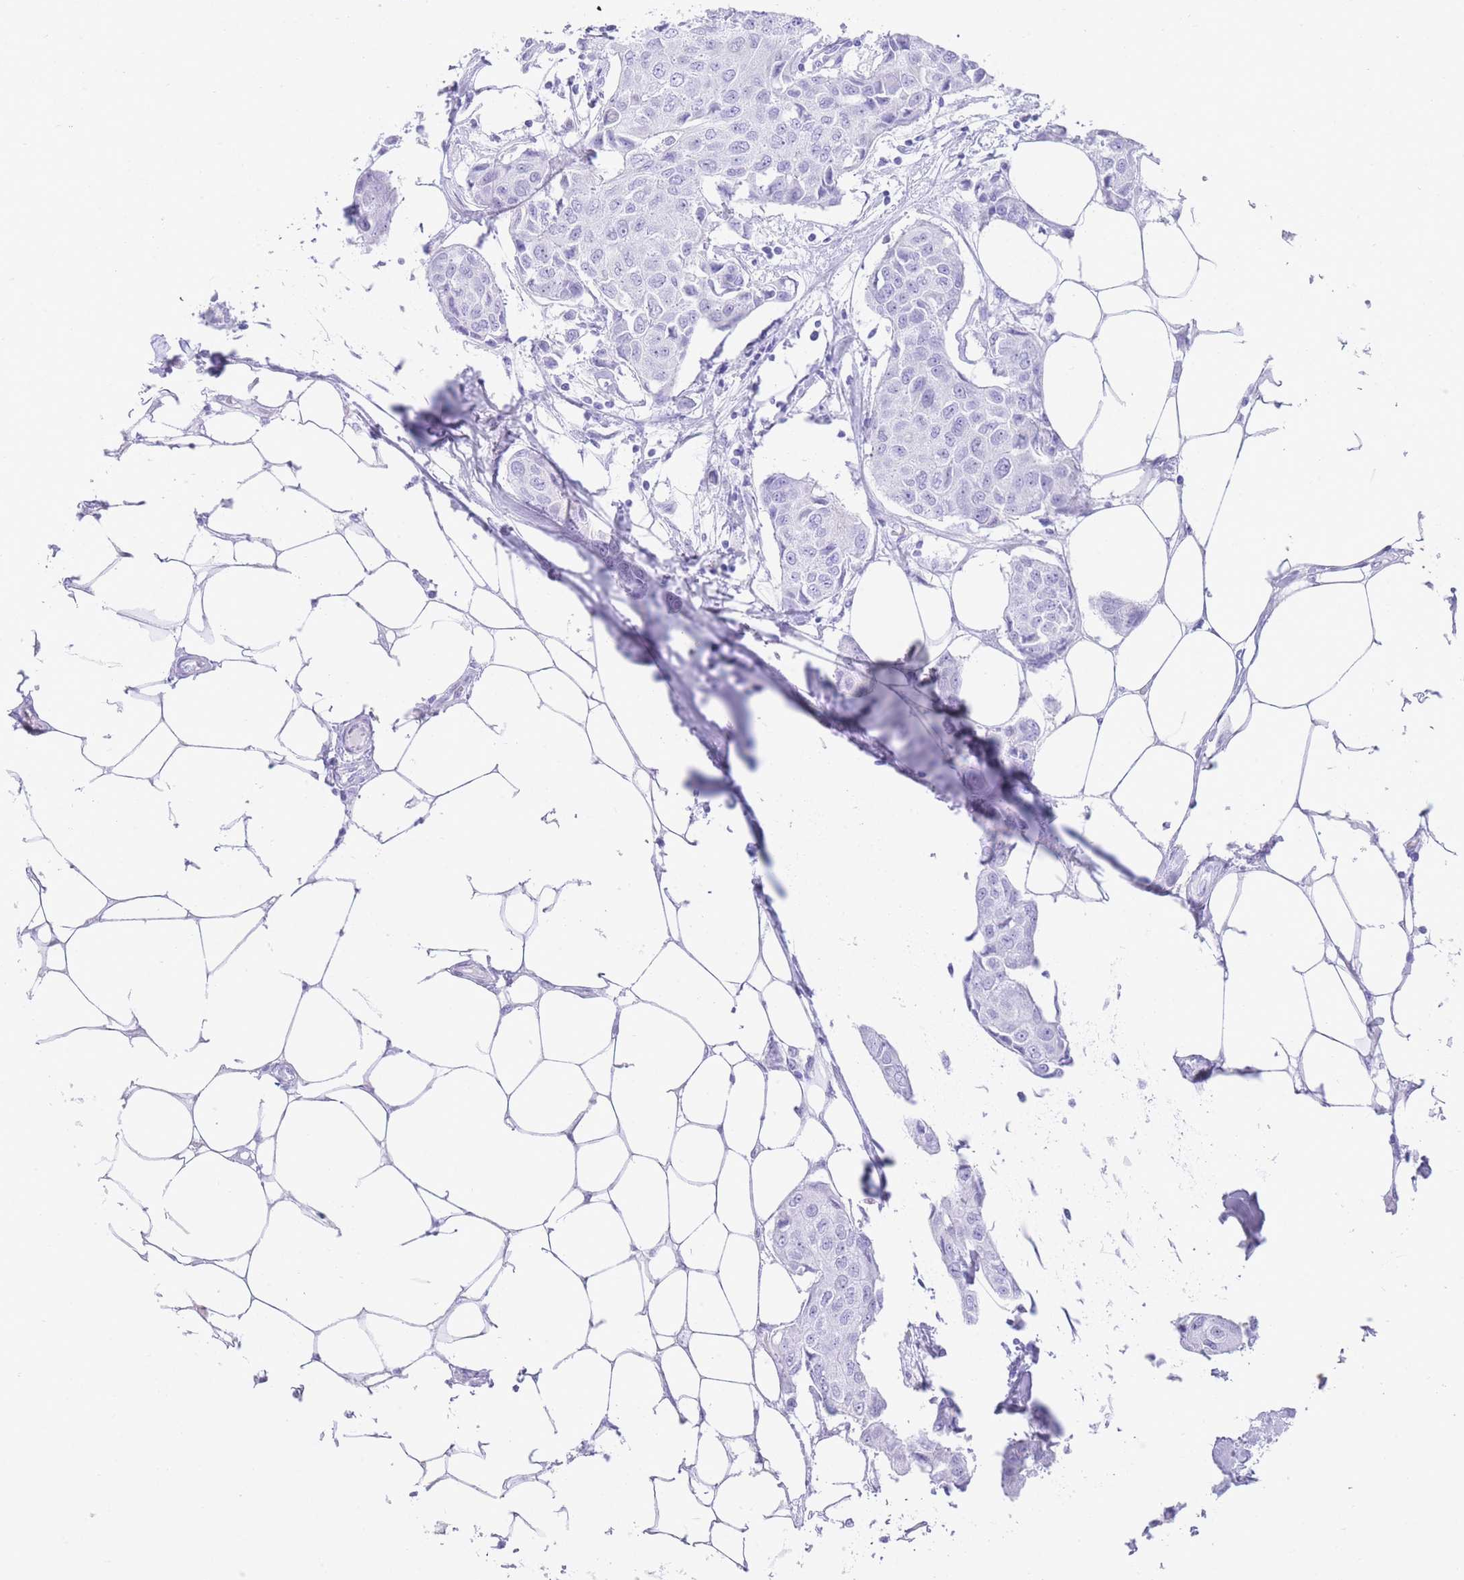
{"staining": {"intensity": "negative", "quantity": "none", "location": "none"}, "tissue": "breast cancer", "cell_type": "Tumor cells", "image_type": "cancer", "snomed": [{"axis": "morphology", "description": "Duct carcinoma"}, {"axis": "topography", "description": "Breast"}, {"axis": "topography", "description": "Lymph node"}], "caption": "Immunohistochemical staining of breast cancer (infiltrating ductal carcinoma) reveals no significant expression in tumor cells.", "gene": "ELOA2", "patient": {"sex": "female", "age": 80}}